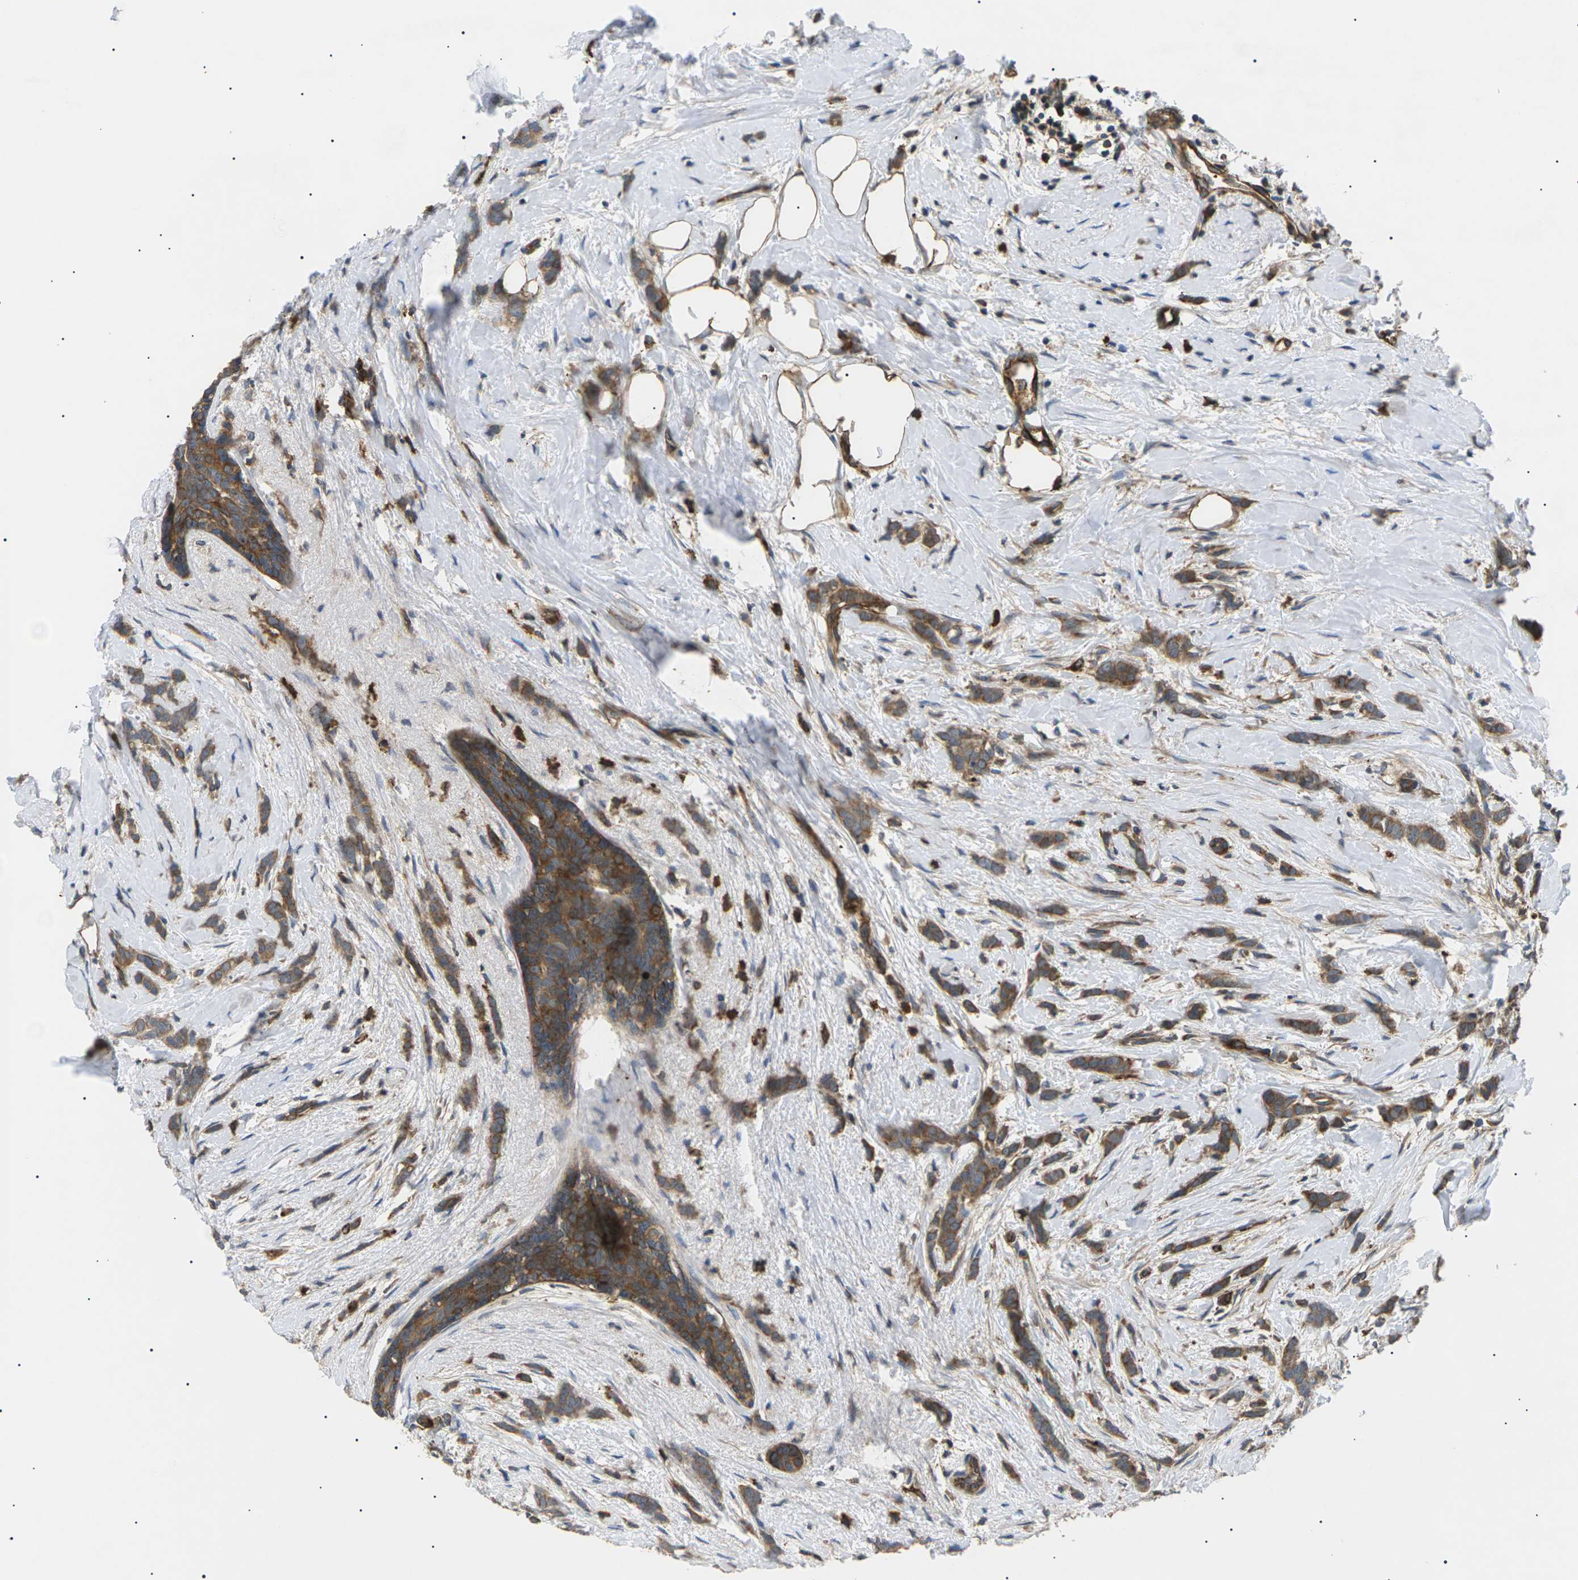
{"staining": {"intensity": "moderate", "quantity": ">75%", "location": "cytoplasmic/membranous"}, "tissue": "breast cancer", "cell_type": "Tumor cells", "image_type": "cancer", "snomed": [{"axis": "morphology", "description": "Lobular carcinoma, in situ"}, {"axis": "morphology", "description": "Lobular carcinoma"}, {"axis": "topography", "description": "Breast"}], "caption": "Tumor cells show medium levels of moderate cytoplasmic/membranous expression in approximately >75% of cells in lobular carcinoma (breast).", "gene": "TMTC4", "patient": {"sex": "female", "age": 41}}